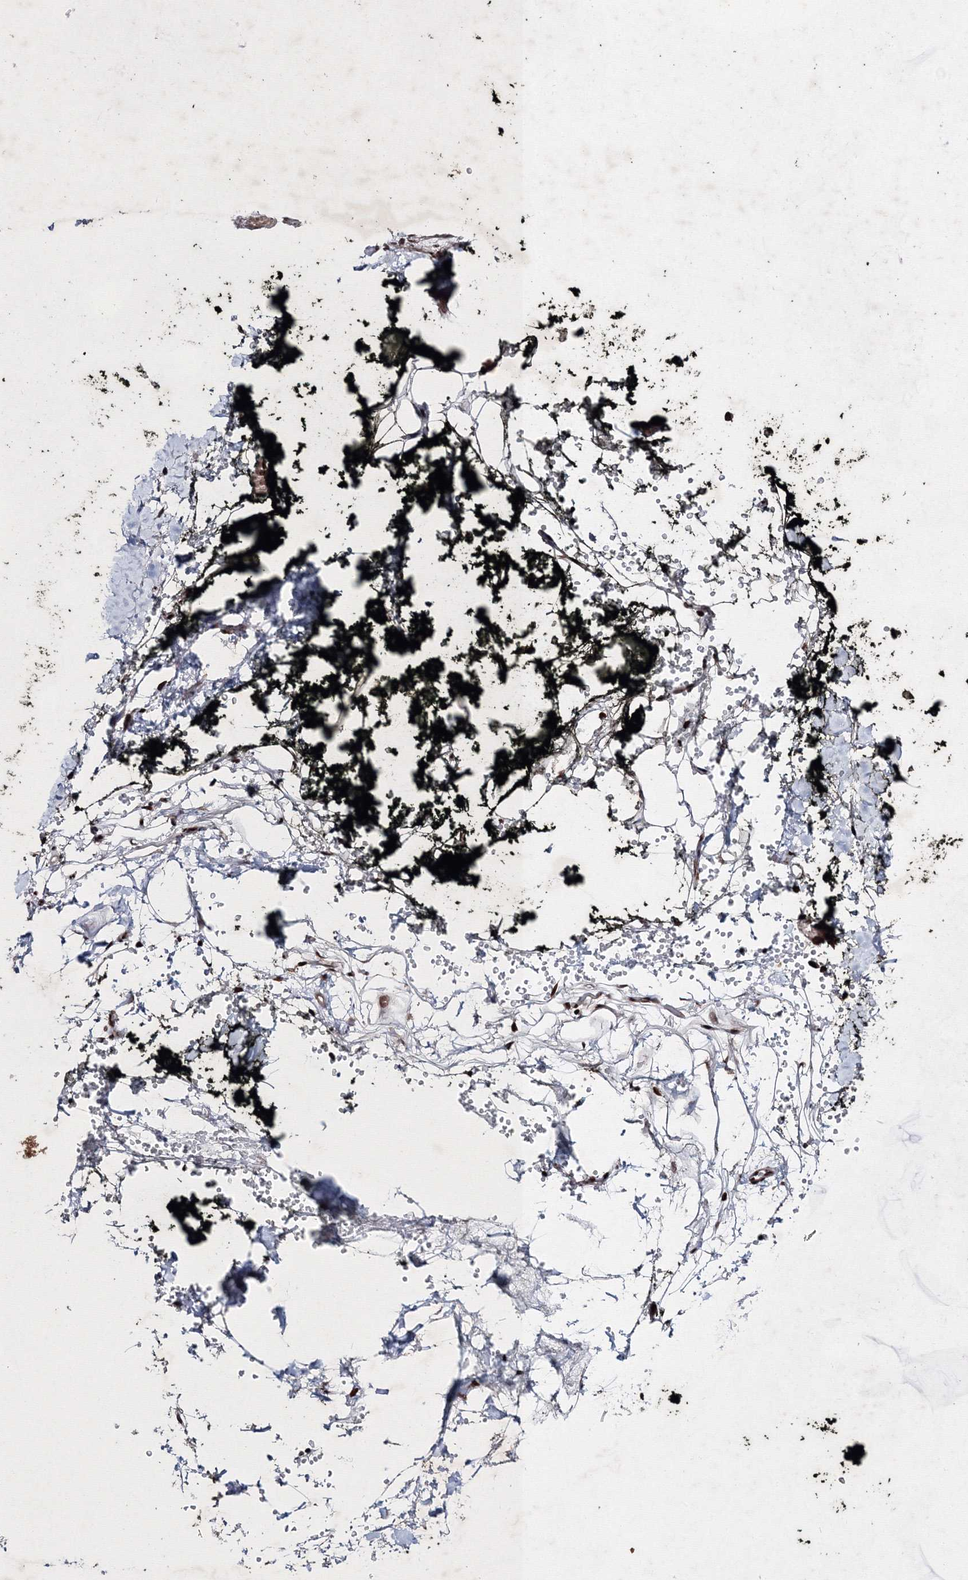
{"staining": {"intensity": "moderate", "quantity": ">75%", "location": "nuclear"}, "tissue": "adipose tissue", "cell_type": "Adipocytes", "image_type": "normal", "snomed": [{"axis": "morphology", "description": "Normal tissue, NOS"}, {"axis": "morphology", "description": "Adenocarcinoma, NOS"}, {"axis": "topography", "description": "Pancreas"}, {"axis": "topography", "description": "Peripheral nerve tissue"}], "caption": "High-magnification brightfield microscopy of normal adipose tissue stained with DAB (brown) and counterstained with hematoxylin (blue). adipocytes exhibit moderate nuclear expression is identified in about>75% of cells.", "gene": "SMIM29", "patient": {"sex": "male", "age": 59}}